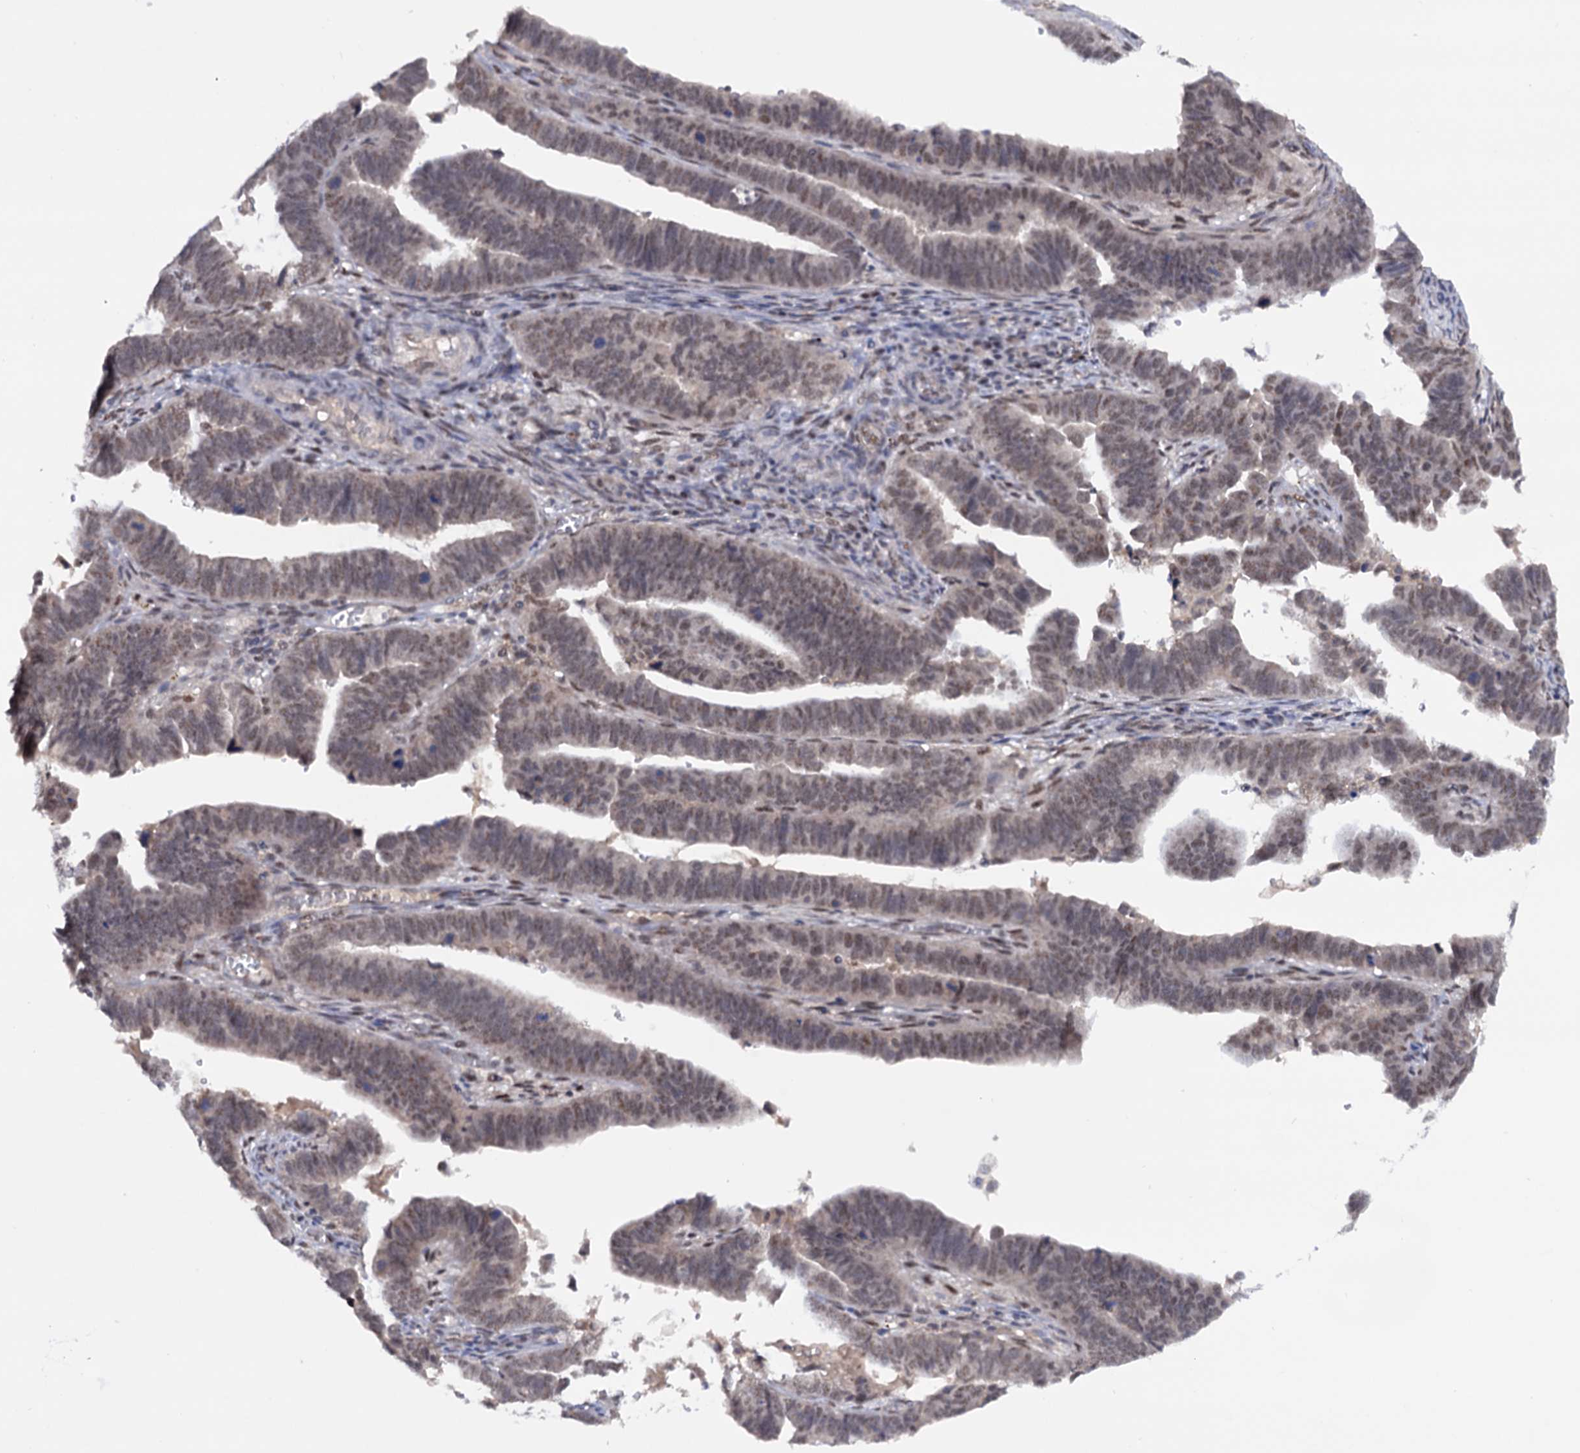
{"staining": {"intensity": "weak", "quantity": "<25%", "location": "nuclear"}, "tissue": "endometrial cancer", "cell_type": "Tumor cells", "image_type": "cancer", "snomed": [{"axis": "morphology", "description": "Adenocarcinoma, NOS"}, {"axis": "topography", "description": "Endometrium"}], "caption": "This is an immunohistochemistry photomicrograph of endometrial adenocarcinoma. There is no staining in tumor cells.", "gene": "TBC1D12", "patient": {"sex": "female", "age": 75}}